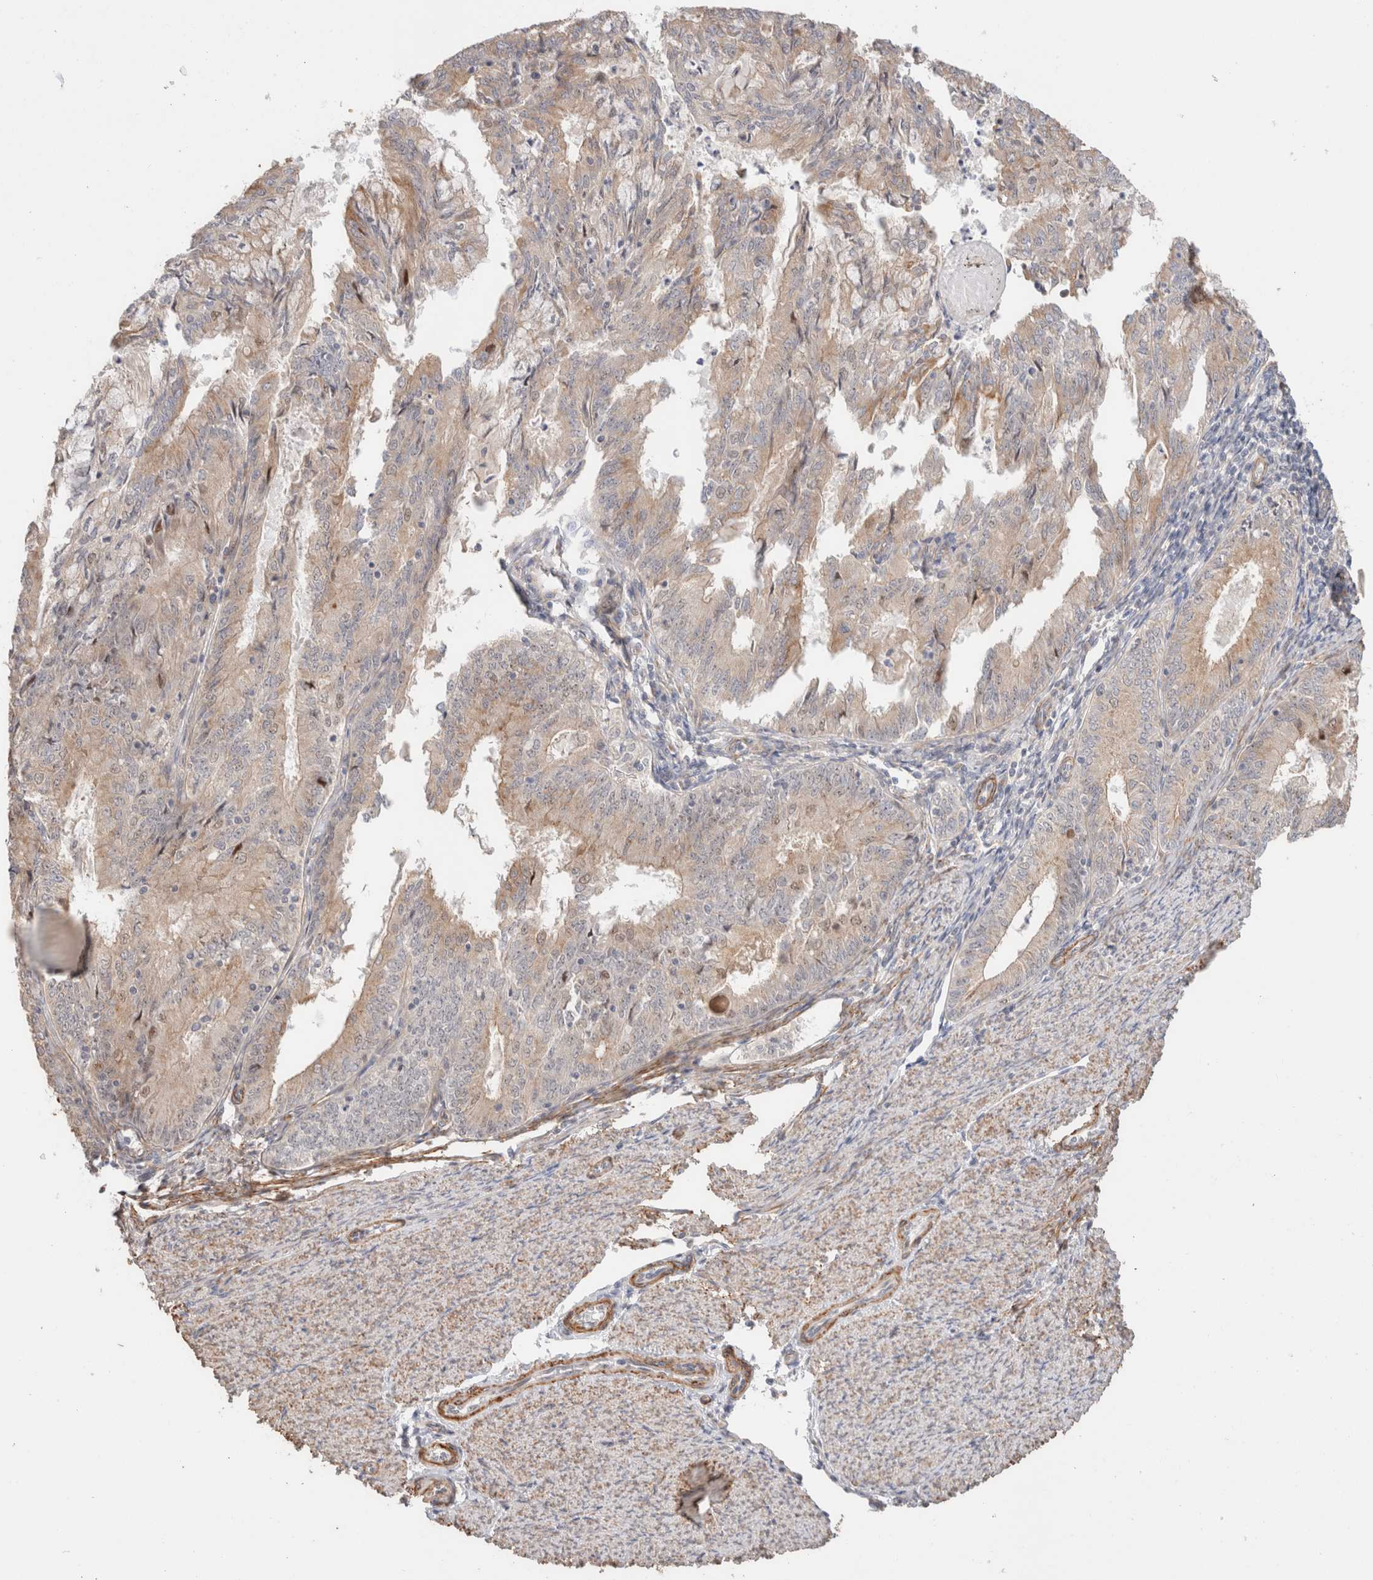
{"staining": {"intensity": "weak", "quantity": ">75%", "location": "cytoplasmic/membranous"}, "tissue": "endometrial cancer", "cell_type": "Tumor cells", "image_type": "cancer", "snomed": [{"axis": "morphology", "description": "Adenocarcinoma, NOS"}, {"axis": "topography", "description": "Endometrium"}], "caption": "Brown immunohistochemical staining in endometrial cancer (adenocarcinoma) exhibits weak cytoplasmic/membranous expression in approximately >75% of tumor cells.", "gene": "ID3", "patient": {"sex": "female", "age": 57}}